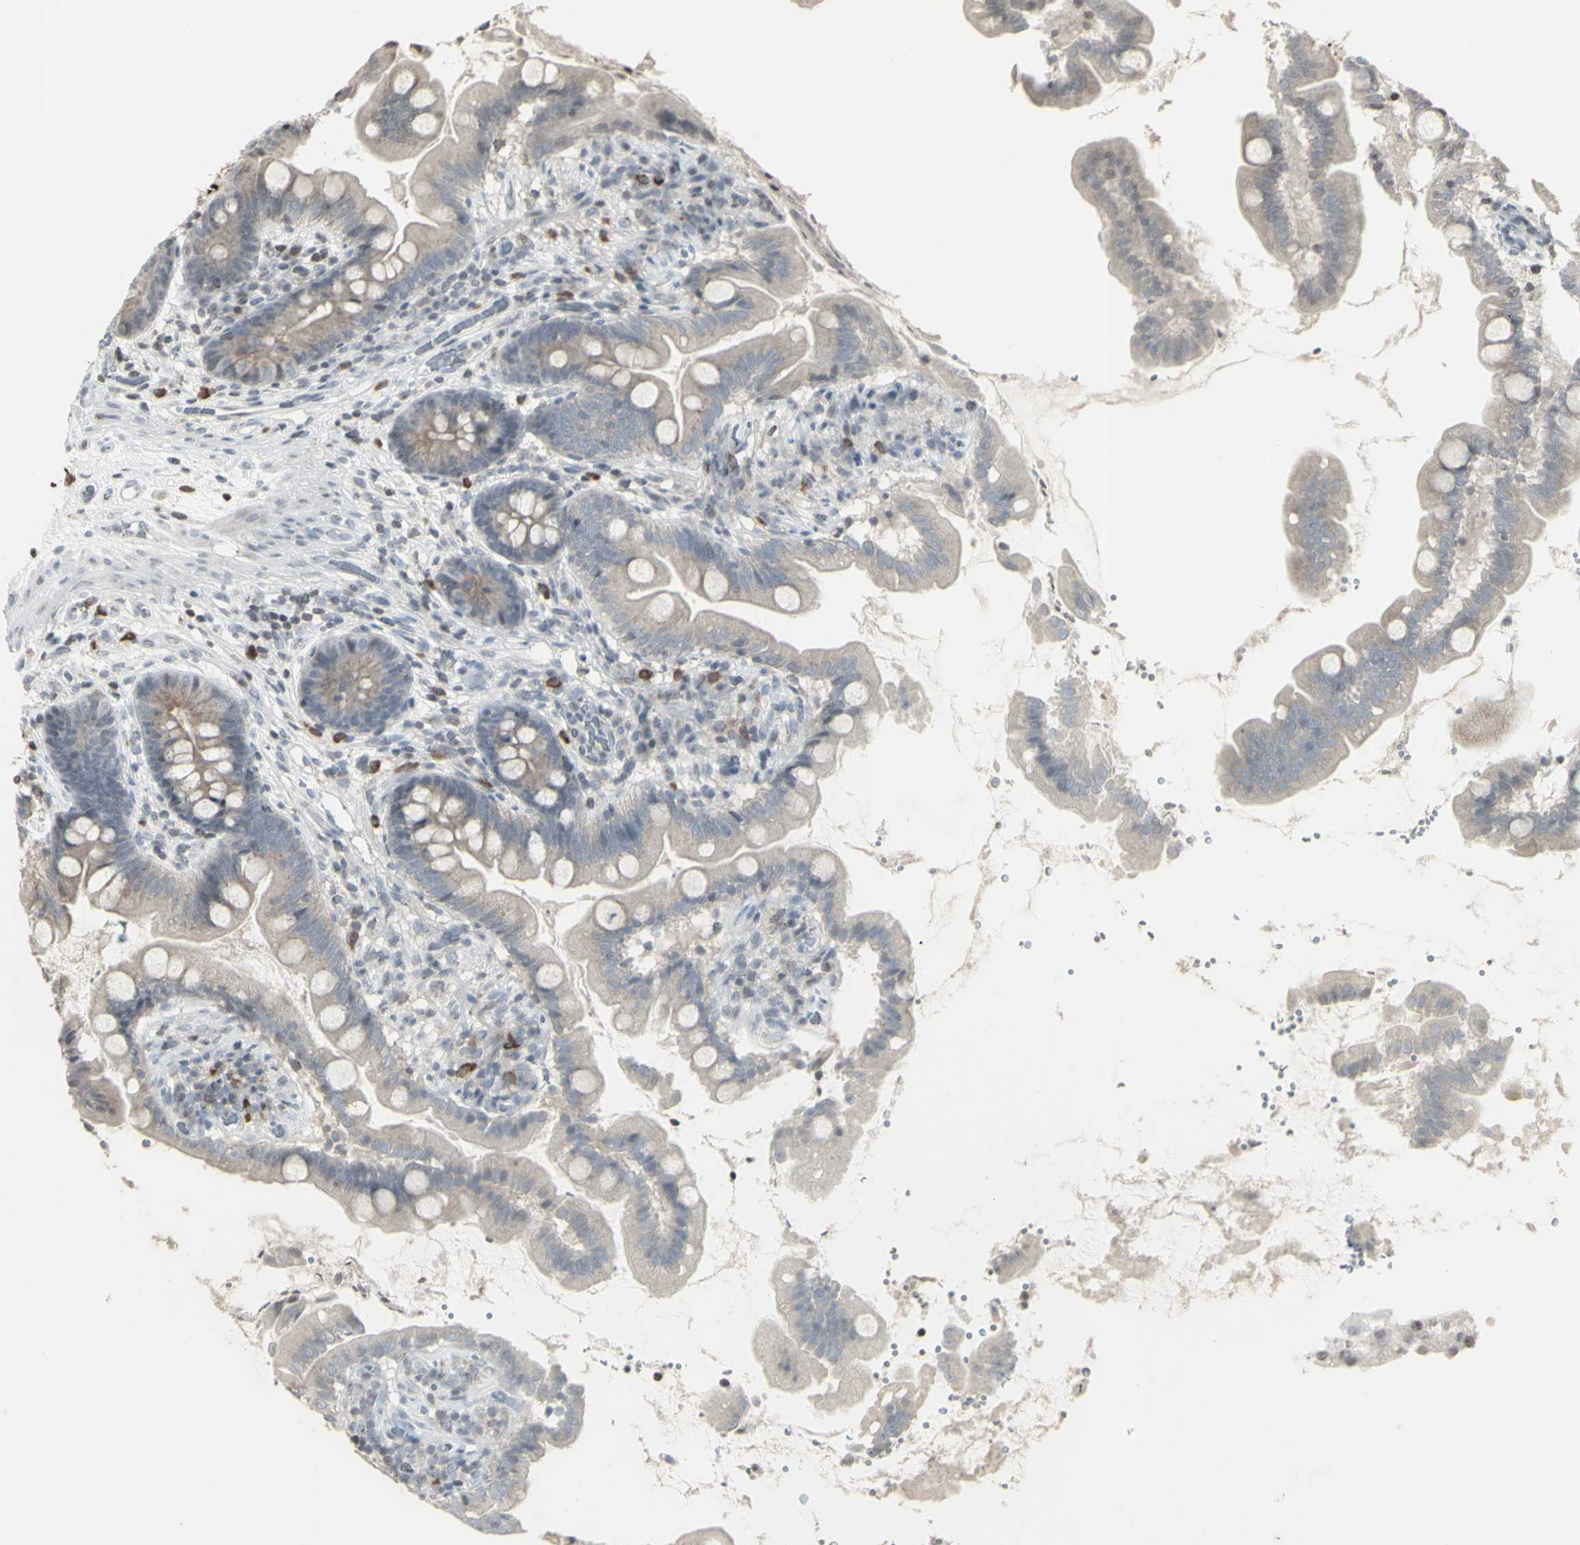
{"staining": {"intensity": "weak", "quantity": "<25%", "location": "cytoplasmic/membranous"}, "tissue": "small intestine", "cell_type": "Glandular cells", "image_type": "normal", "snomed": [{"axis": "morphology", "description": "Normal tissue, NOS"}, {"axis": "topography", "description": "Small intestine"}], "caption": "Micrograph shows no protein staining in glandular cells of benign small intestine.", "gene": "MUC5AC", "patient": {"sex": "female", "age": 56}}